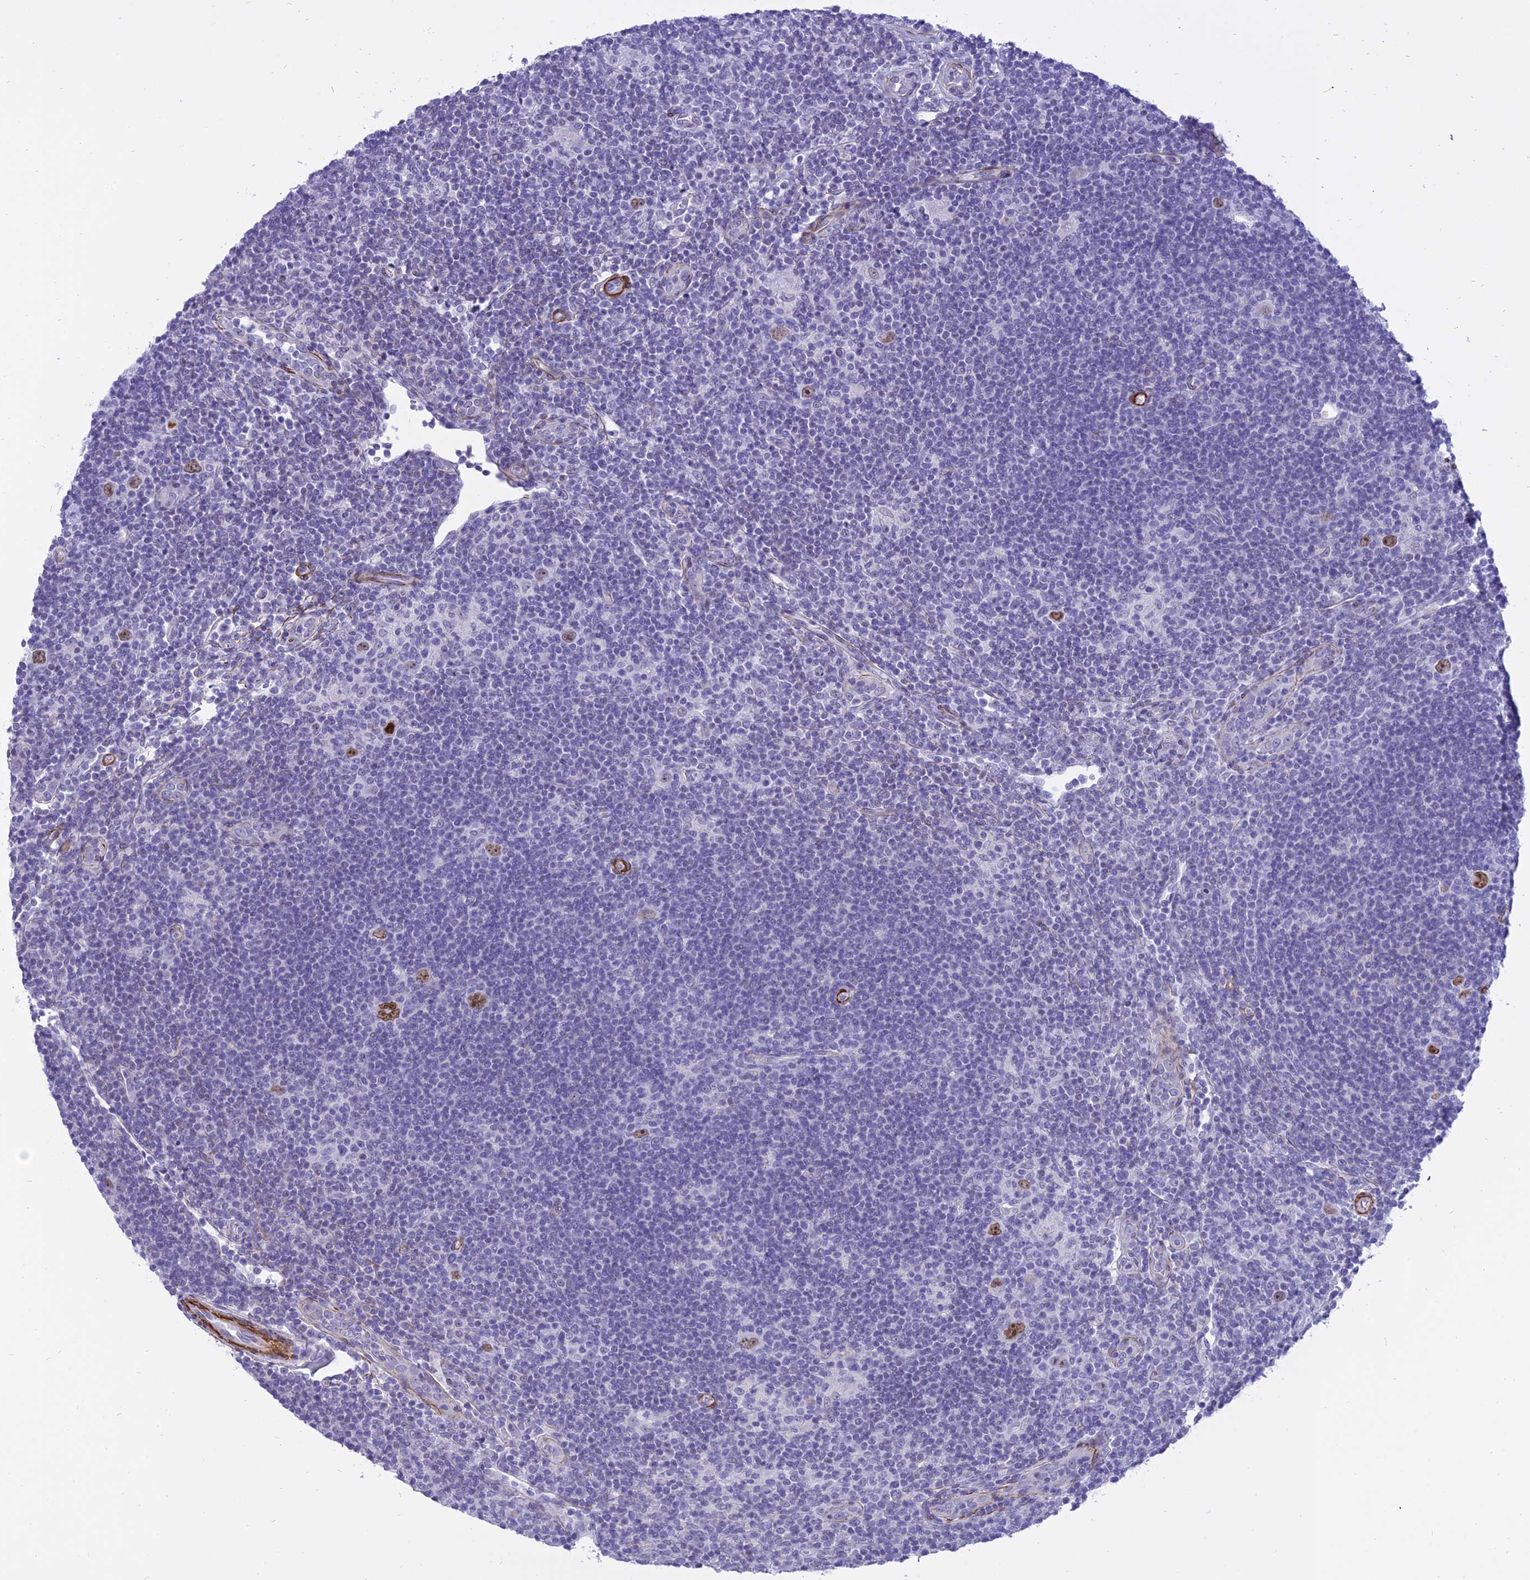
{"staining": {"intensity": "moderate", "quantity": ">75%", "location": "nuclear"}, "tissue": "lymphoma", "cell_type": "Tumor cells", "image_type": "cancer", "snomed": [{"axis": "morphology", "description": "Hodgkin's disease, NOS"}, {"axis": "topography", "description": "Lymph node"}], "caption": "IHC micrograph of human Hodgkin's disease stained for a protein (brown), which shows medium levels of moderate nuclear expression in approximately >75% of tumor cells.", "gene": "CENPV", "patient": {"sex": "female", "age": 57}}